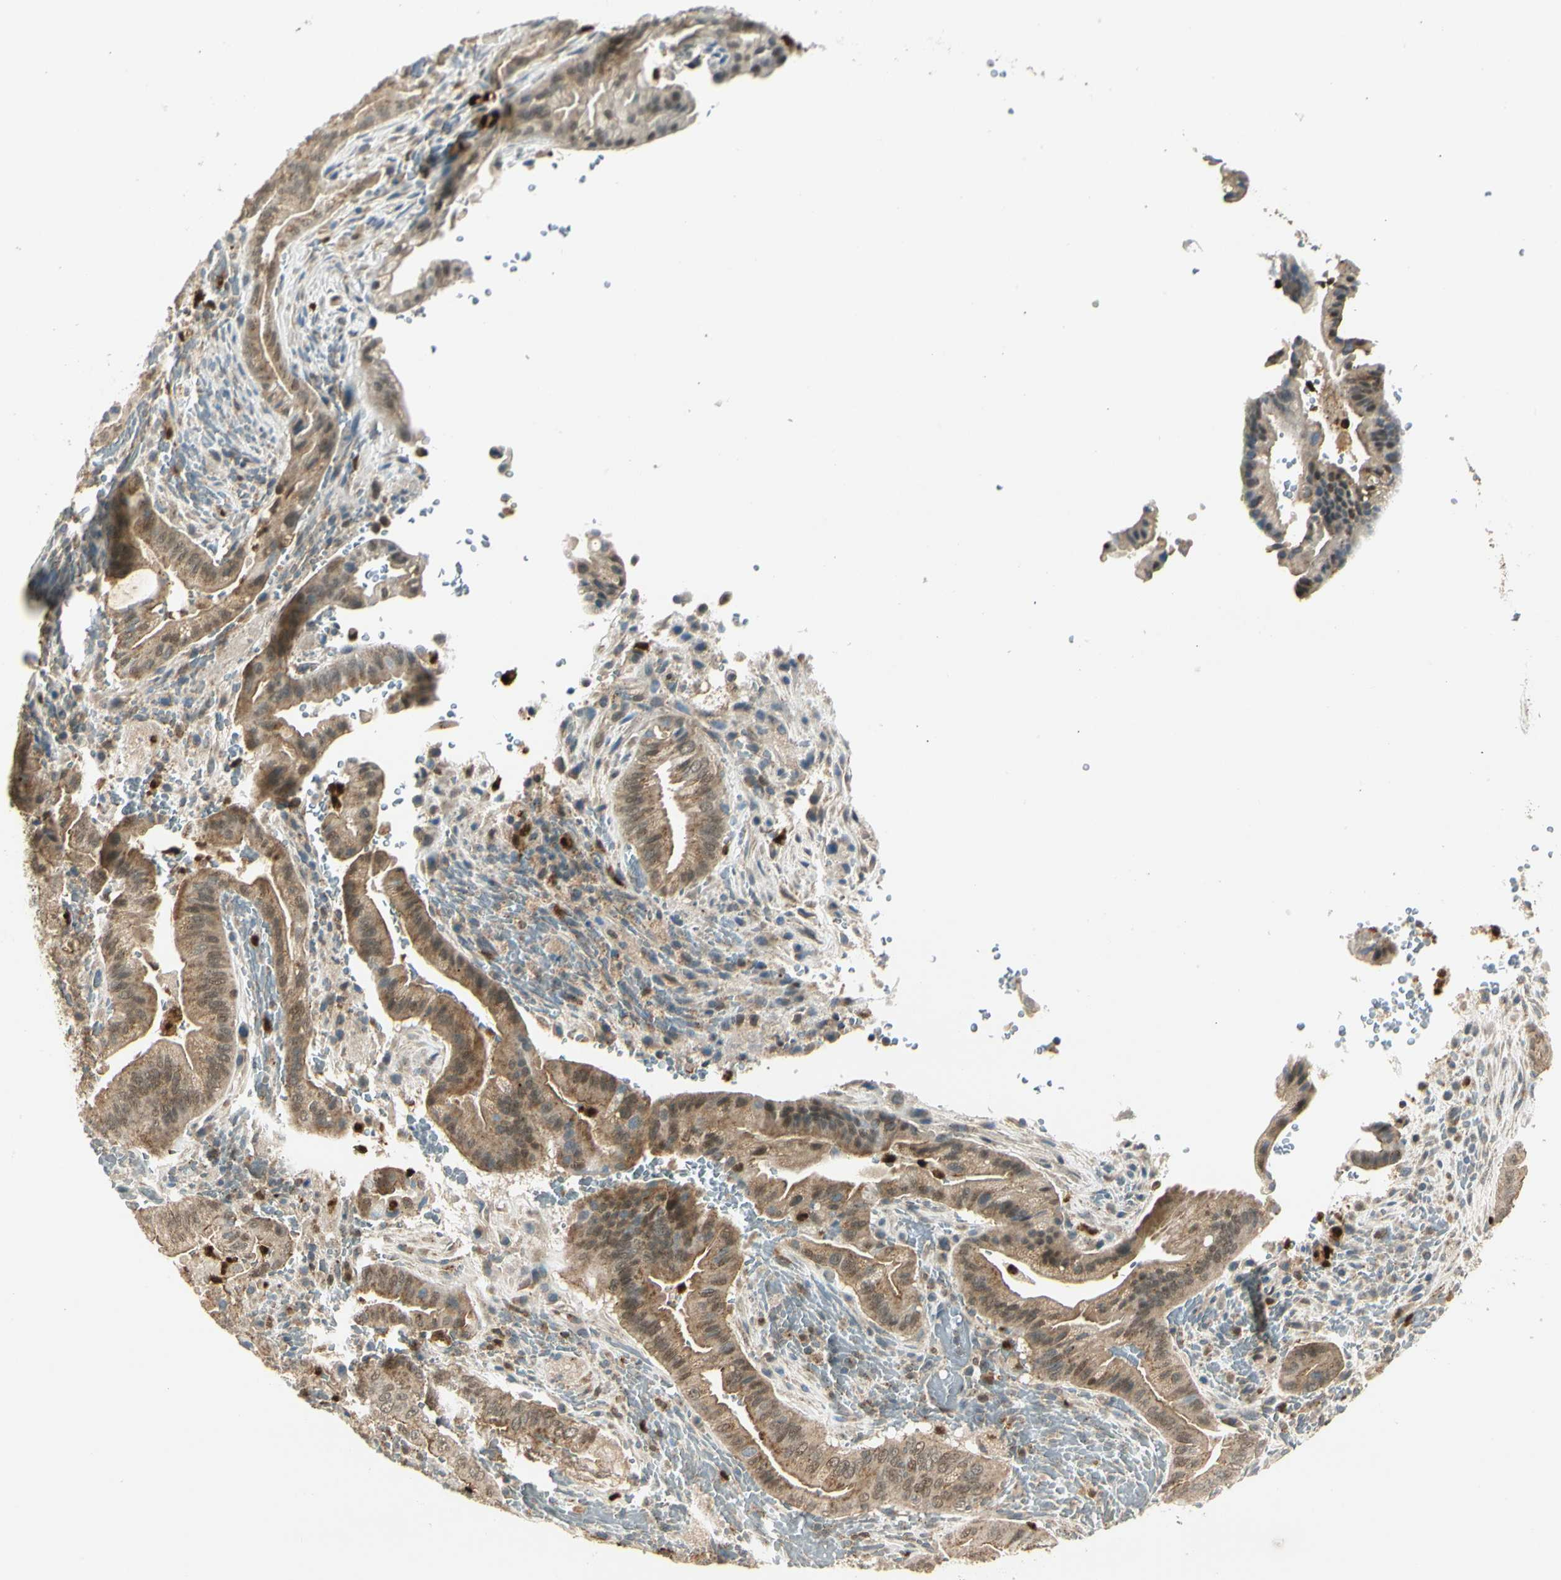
{"staining": {"intensity": "moderate", "quantity": ">75%", "location": "cytoplasmic/membranous,nuclear"}, "tissue": "liver cancer", "cell_type": "Tumor cells", "image_type": "cancer", "snomed": [{"axis": "morphology", "description": "Cholangiocarcinoma"}, {"axis": "topography", "description": "Liver"}], "caption": "Moderate cytoplasmic/membranous and nuclear protein expression is present in about >75% of tumor cells in cholangiocarcinoma (liver).", "gene": "LTA4H", "patient": {"sex": "female", "age": 68}}